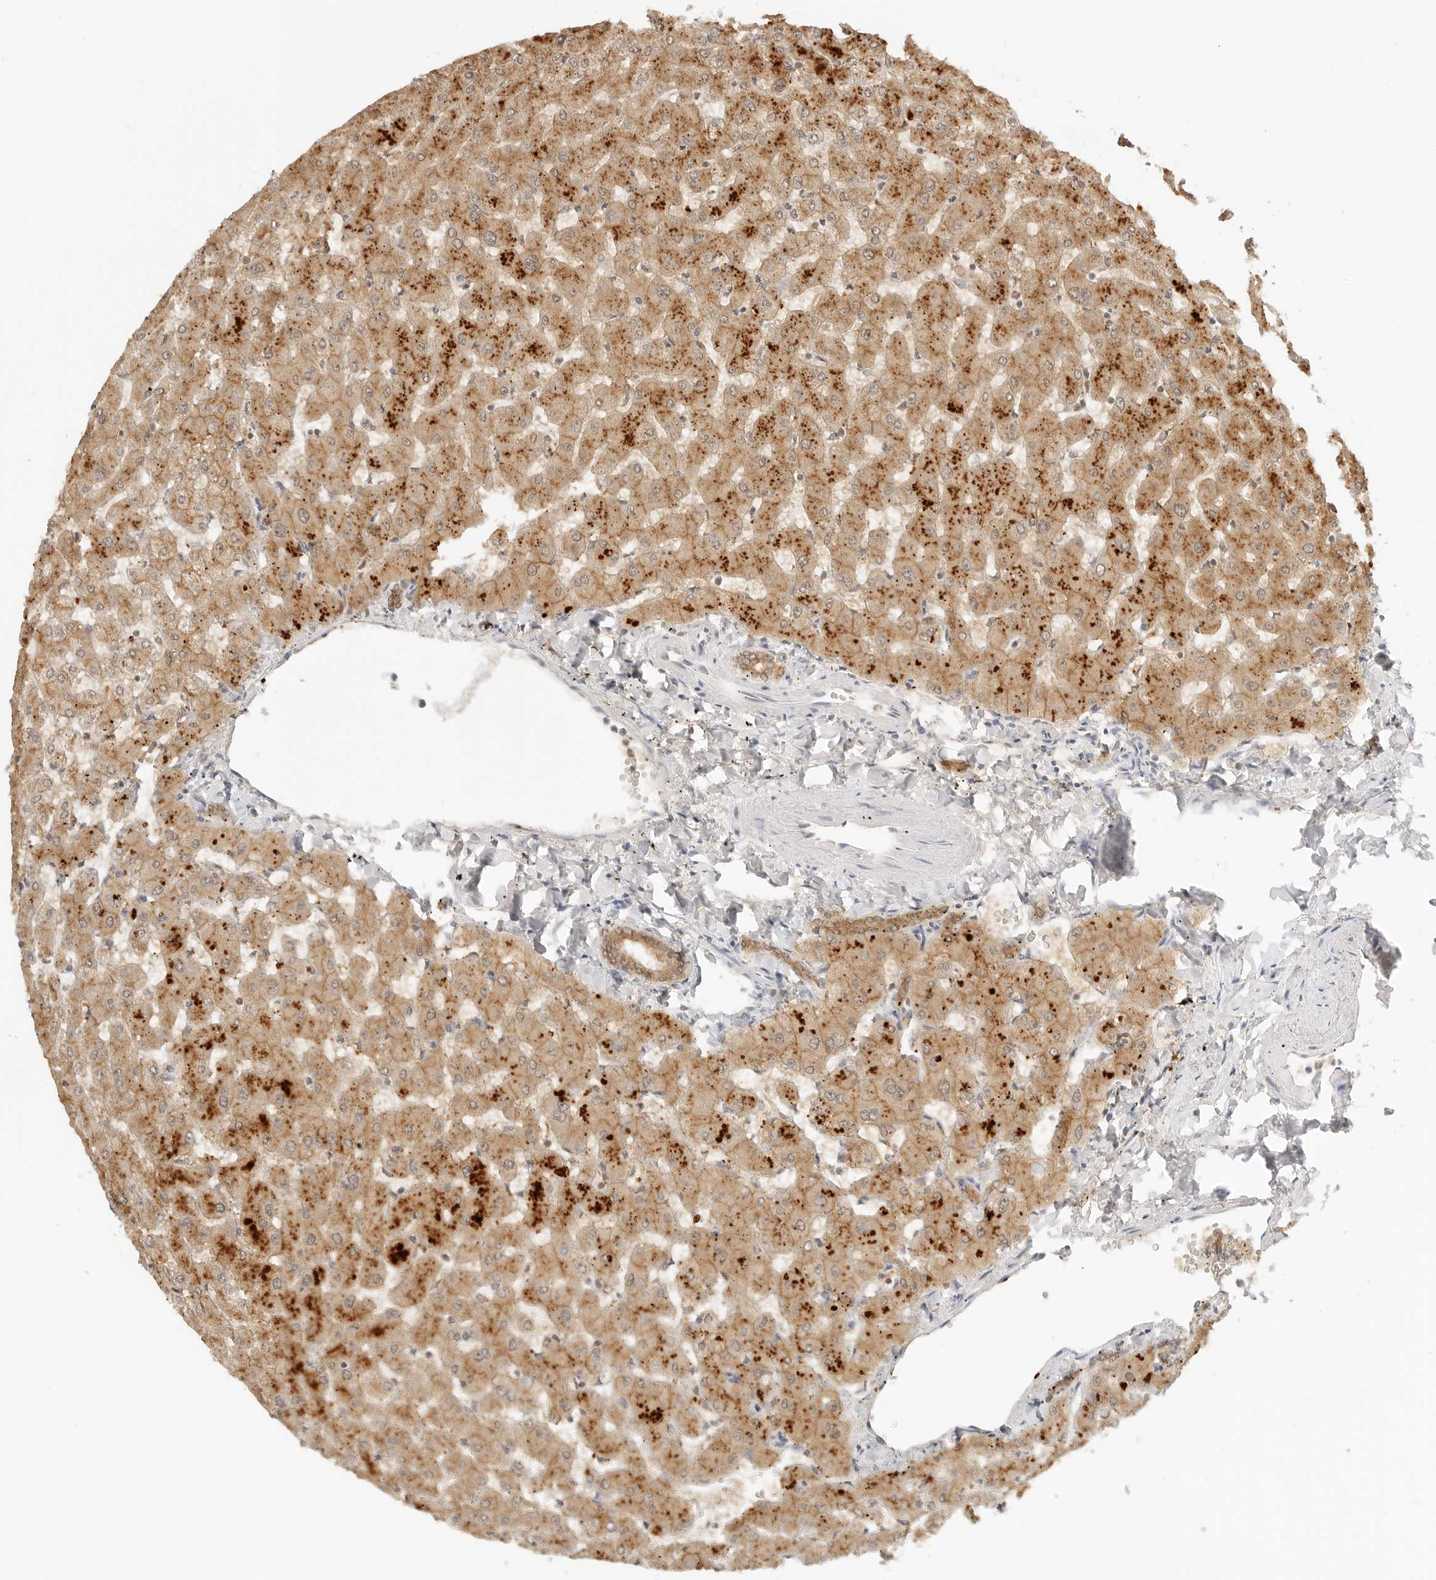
{"staining": {"intensity": "moderate", "quantity": ">75%", "location": "cytoplasmic/membranous"}, "tissue": "liver", "cell_type": "Cholangiocytes", "image_type": "normal", "snomed": [{"axis": "morphology", "description": "Normal tissue, NOS"}, {"axis": "topography", "description": "Liver"}], "caption": "About >75% of cholangiocytes in benign liver demonstrate moderate cytoplasmic/membranous protein staining as visualized by brown immunohistochemical staining.", "gene": "EPHA1", "patient": {"sex": "female", "age": 63}}